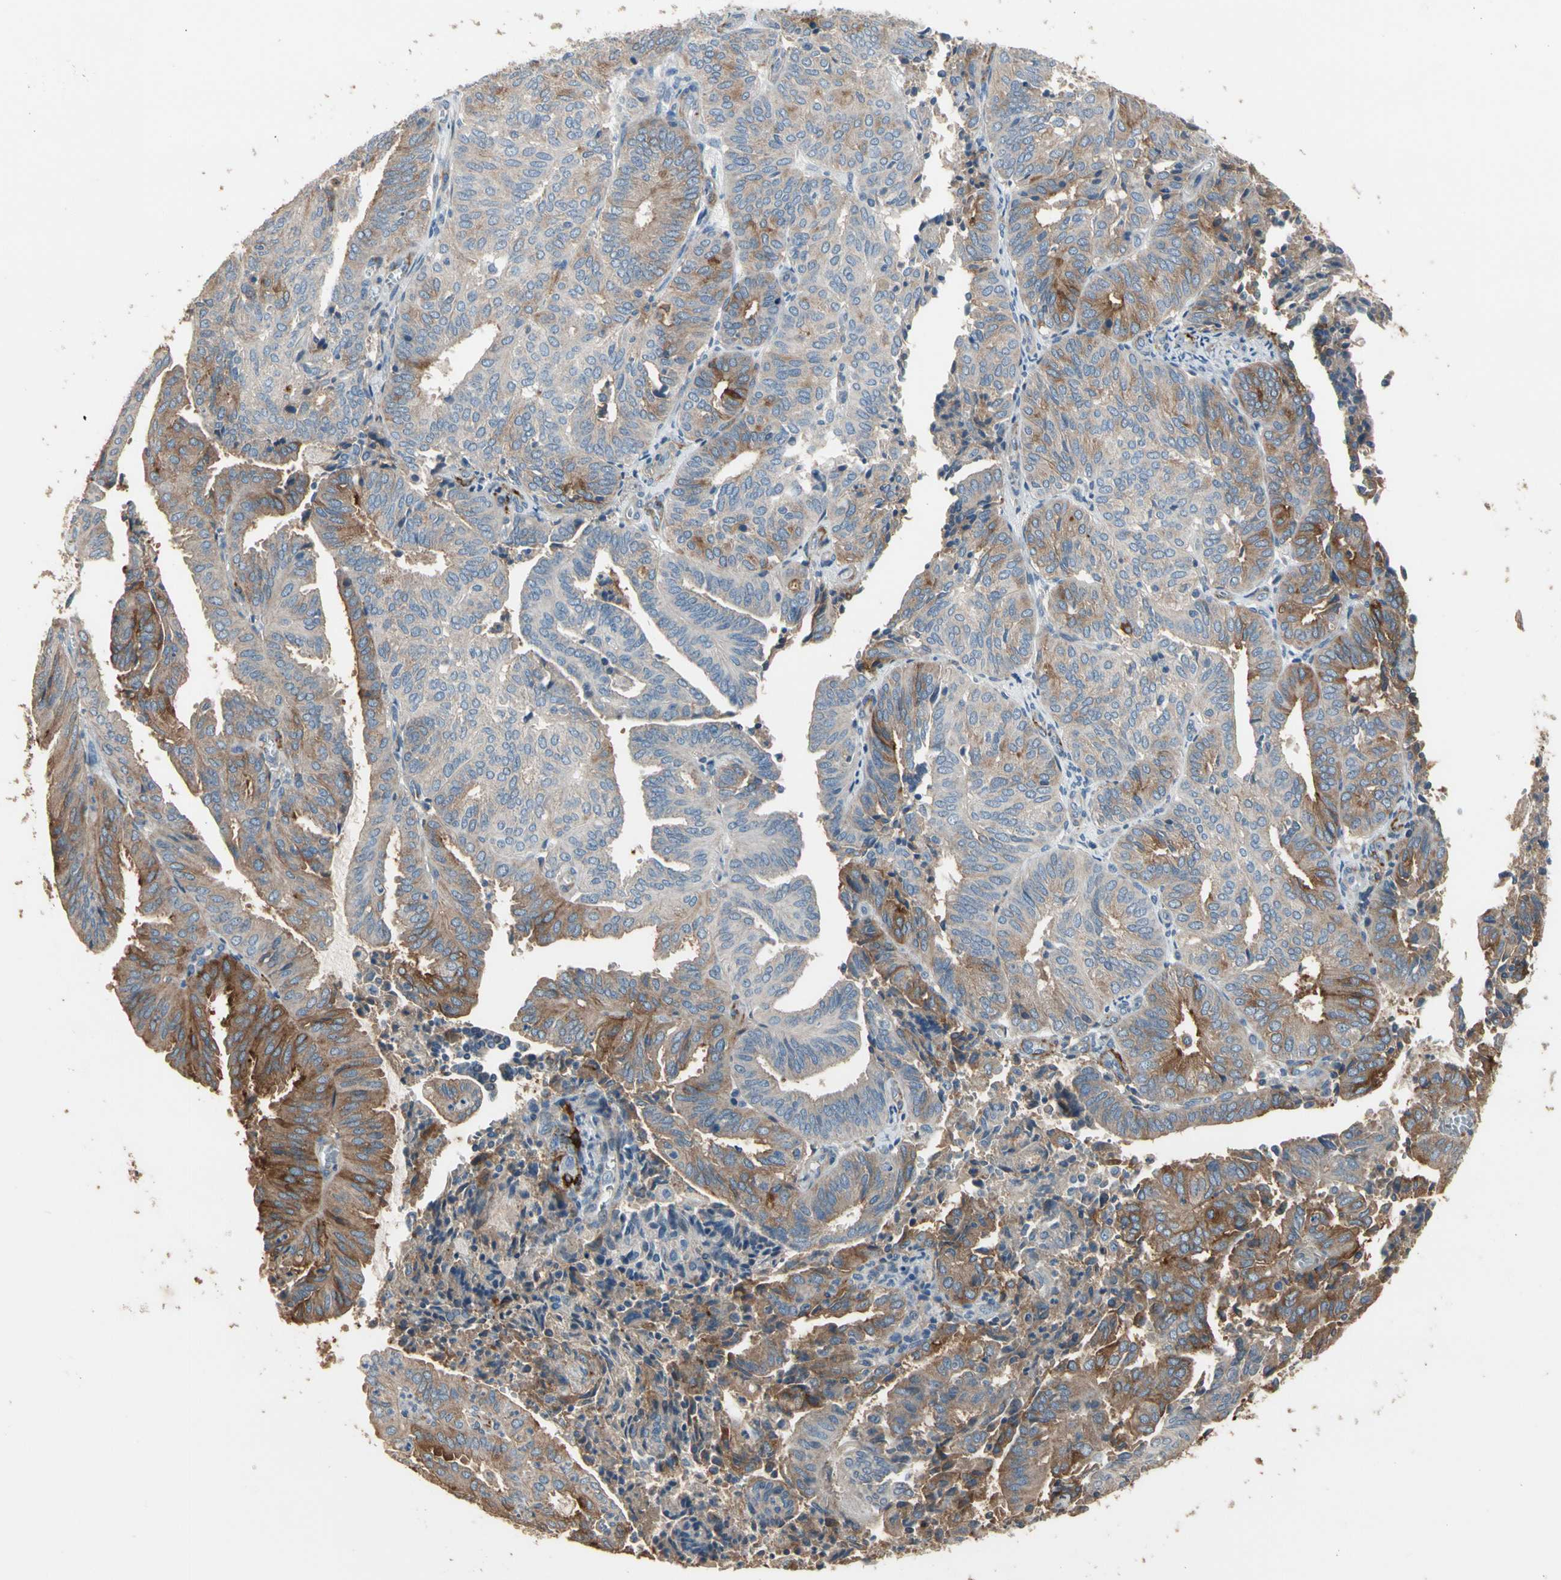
{"staining": {"intensity": "moderate", "quantity": "25%-75%", "location": "cytoplasmic/membranous"}, "tissue": "endometrial cancer", "cell_type": "Tumor cells", "image_type": "cancer", "snomed": [{"axis": "morphology", "description": "Adenocarcinoma, NOS"}, {"axis": "topography", "description": "Uterus"}], "caption": "Immunohistochemistry staining of adenocarcinoma (endometrial), which exhibits medium levels of moderate cytoplasmic/membranous expression in approximately 25%-75% of tumor cells indicating moderate cytoplasmic/membranous protein positivity. The staining was performed using DAB (brown) for protein detection and nuclei were counterstained in hematoxylin (blue).", "gene": "SUSD2", "patient": {"sex": "female", "age": 60}}